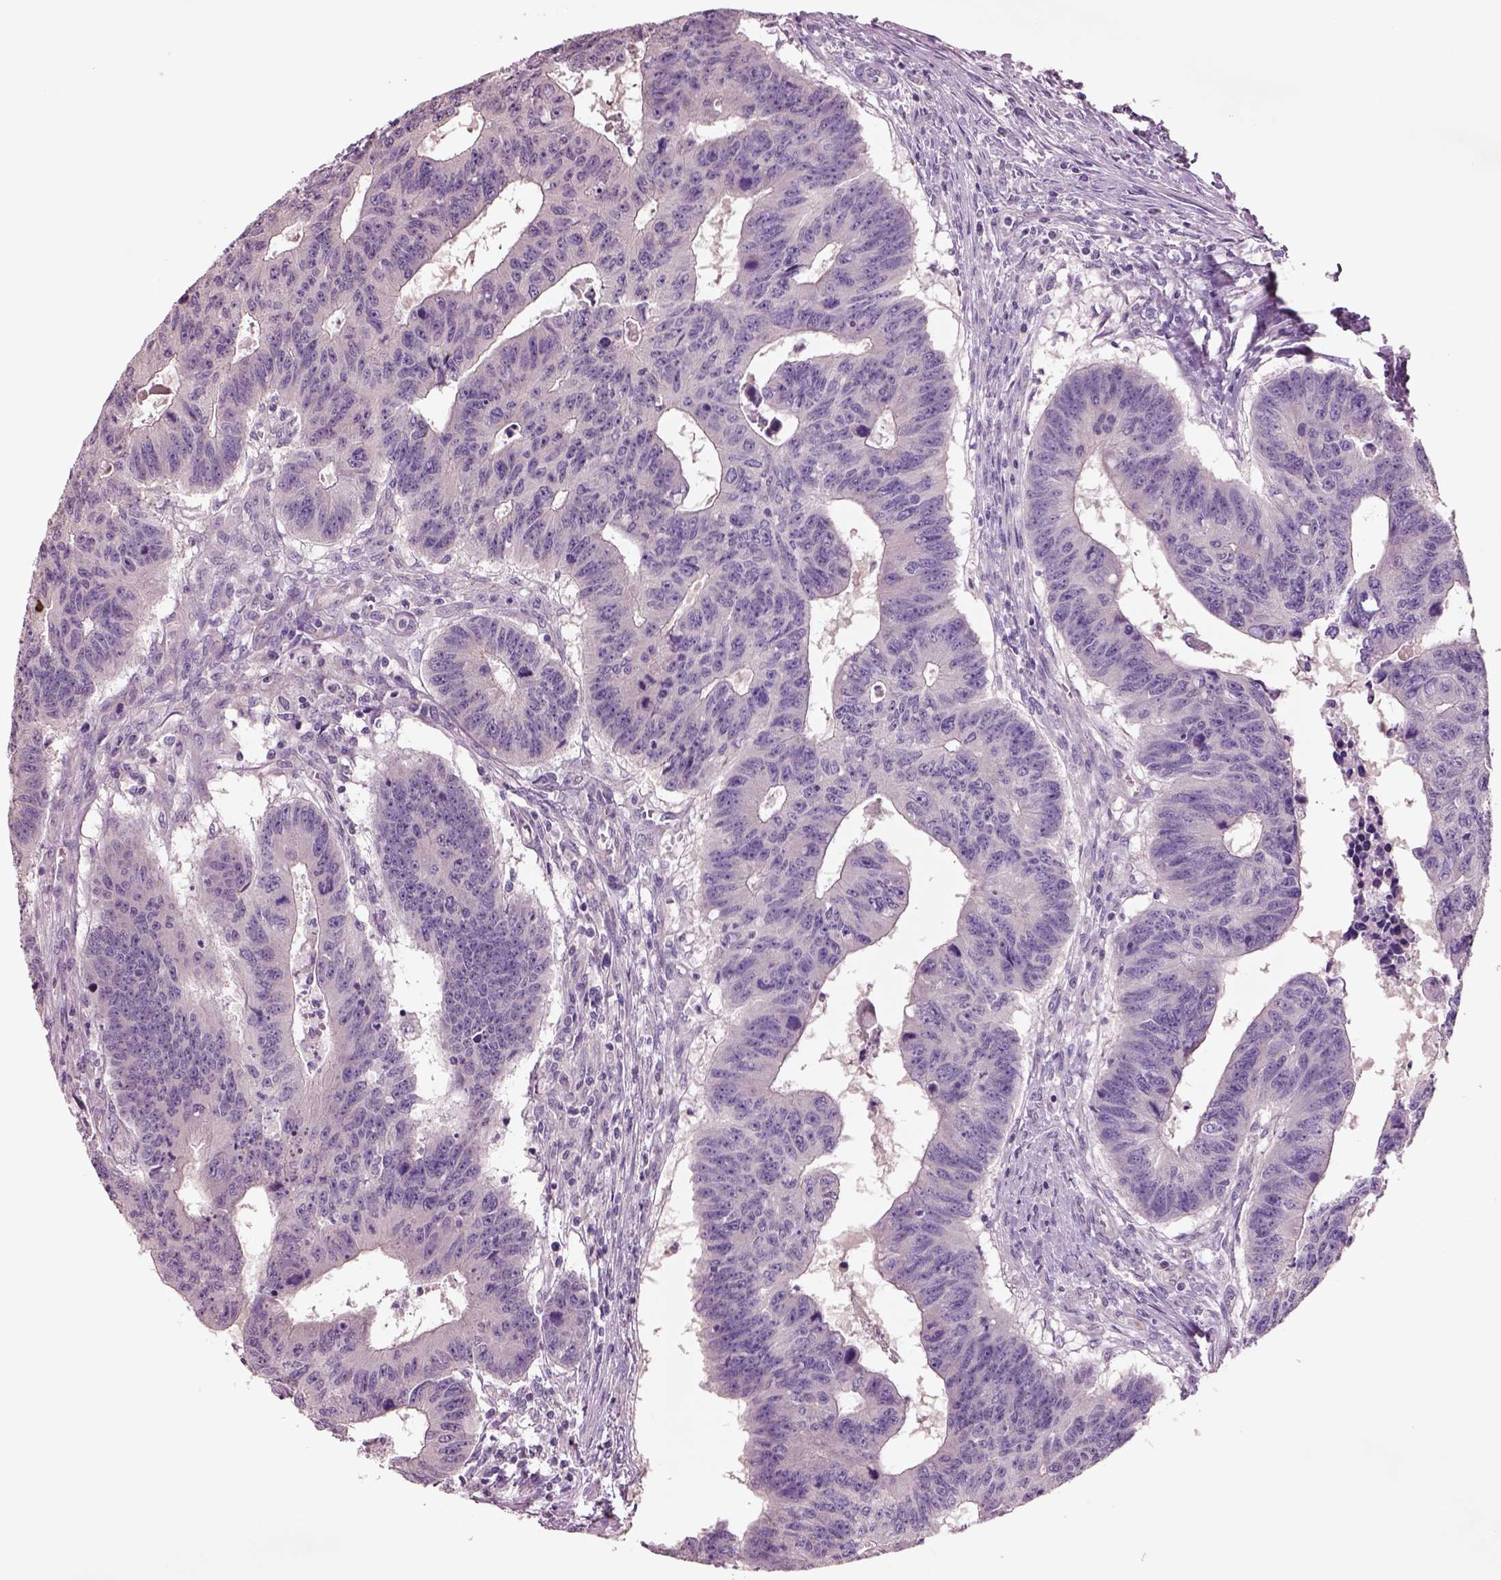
{"staining": {"intensity": "negative", "quantity": "none", "location": "none"}, "tissue": "colorectal cancer", "cell_type": "Tumor cells", "image_type": "cancer", "snomed": [{"axis": "morphology", "description": "Adenocarcinoma, NOS"}, {"axis": "topography", "description": "Rectum"}], "caption": "Tumor cells are negative for protein expression in human adenocarcinoma (colorectal). (DAB IHC, high magnification).", "gene": "DUOXA2", "patient": {"sex": "female", "age": 85}}